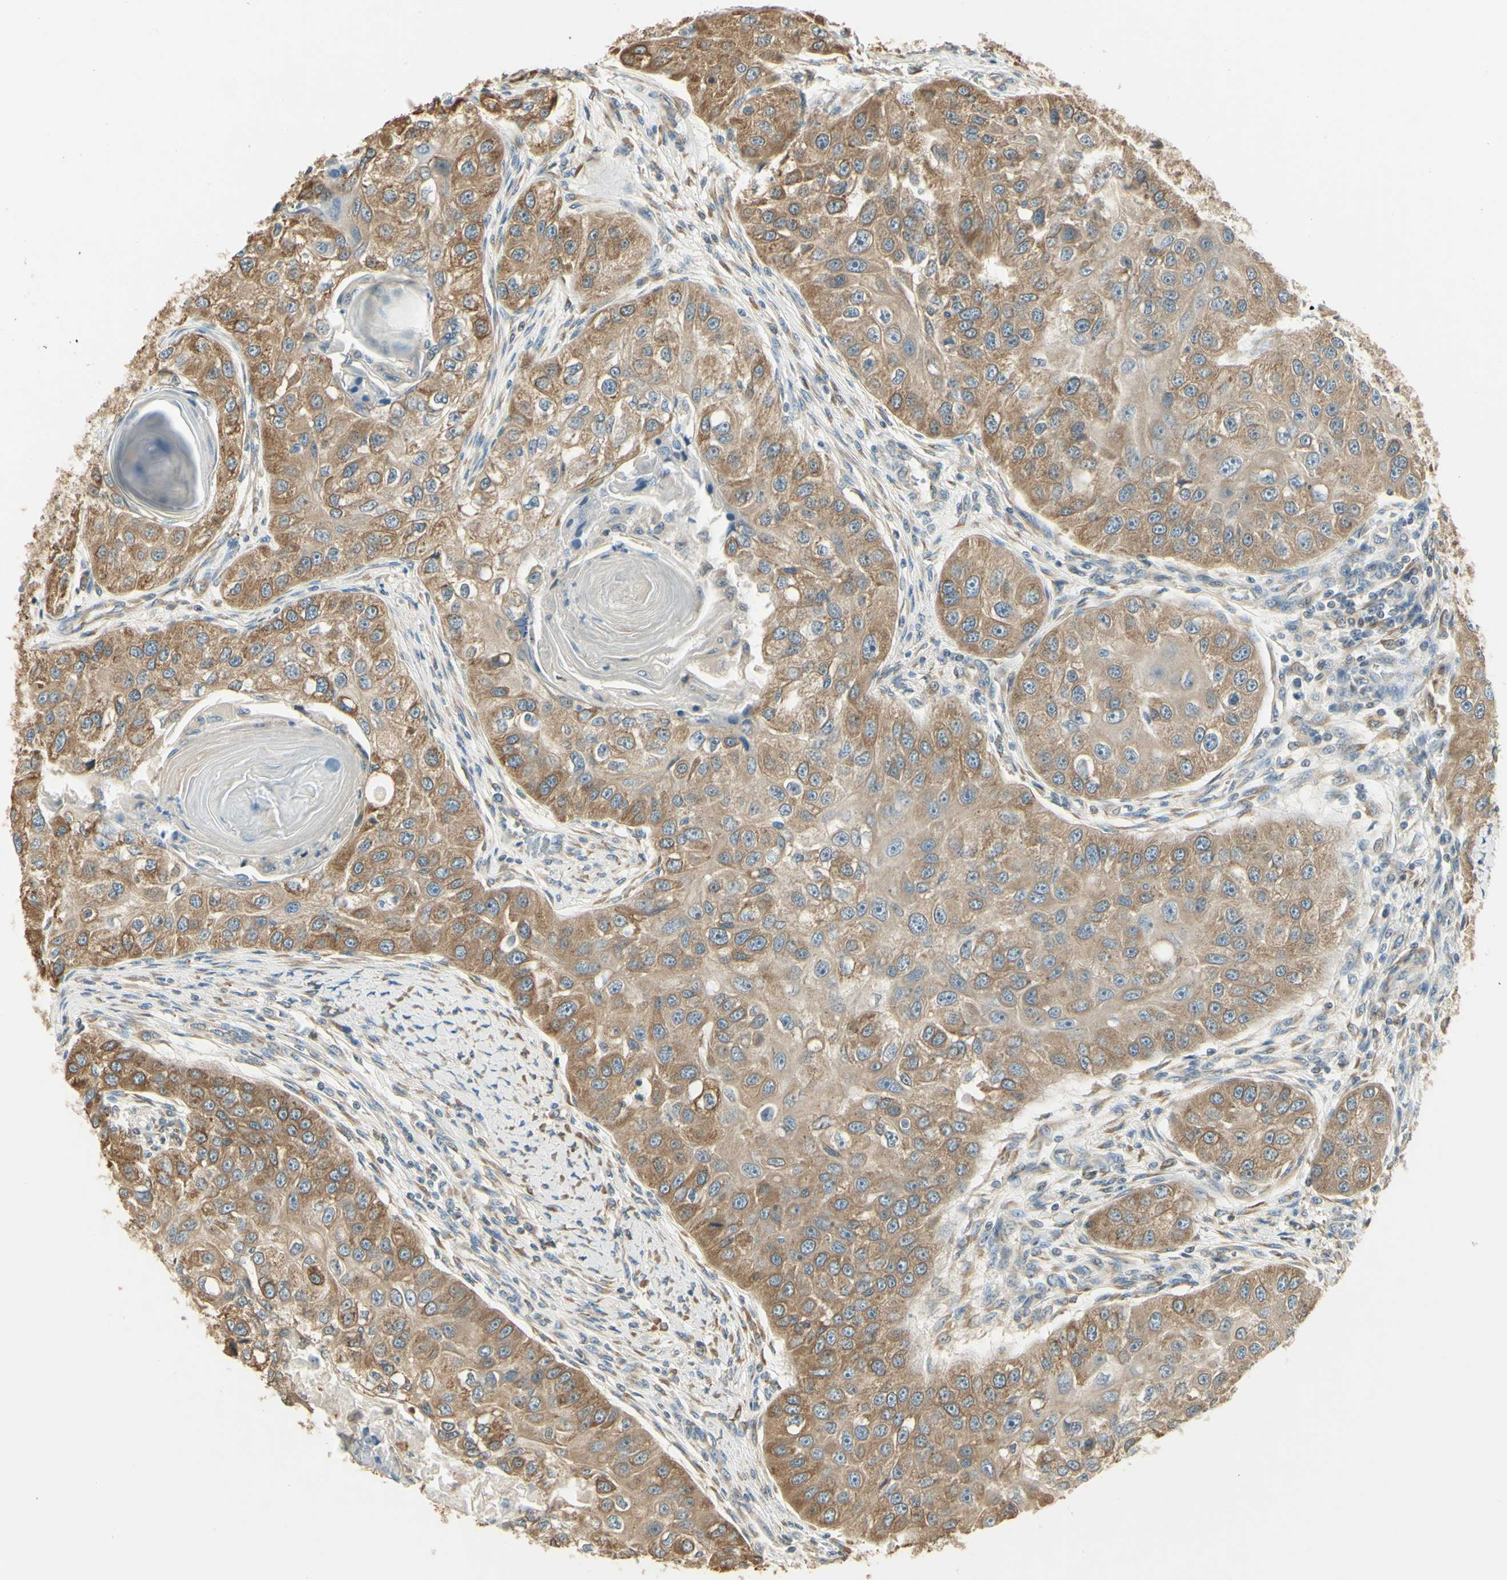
{"staining": {"intensity": "moderate", "quantity": ">75%", "location": "cytoplasmic/membranous"}, "tissue": "head and neck cancer", "cell_type": "Tumor cells", "image_type": "cancer", "snomed": [{"axis": "morphology", "description": "Normal tissue, NOS"}, {"axis": "morphology", "description": "Squamous cell carcinoma, NOS"}, {"axis": "topography", "description": "Skeletal muscle"}, {"axis": "topography", "description": "Head-Neck"}], "caption": "DAB (3,3'-diaminobenzidine) immunohistochemical staining of head and neck cancer demonstrates moderate cytoplasmic/membranous protein staining in about >75% of tumor cells. (DAB IHC with brightfield microscopy, high magnification).", "gene": "IGDCC4", "patient": {"sex": "male", "age": 51}}